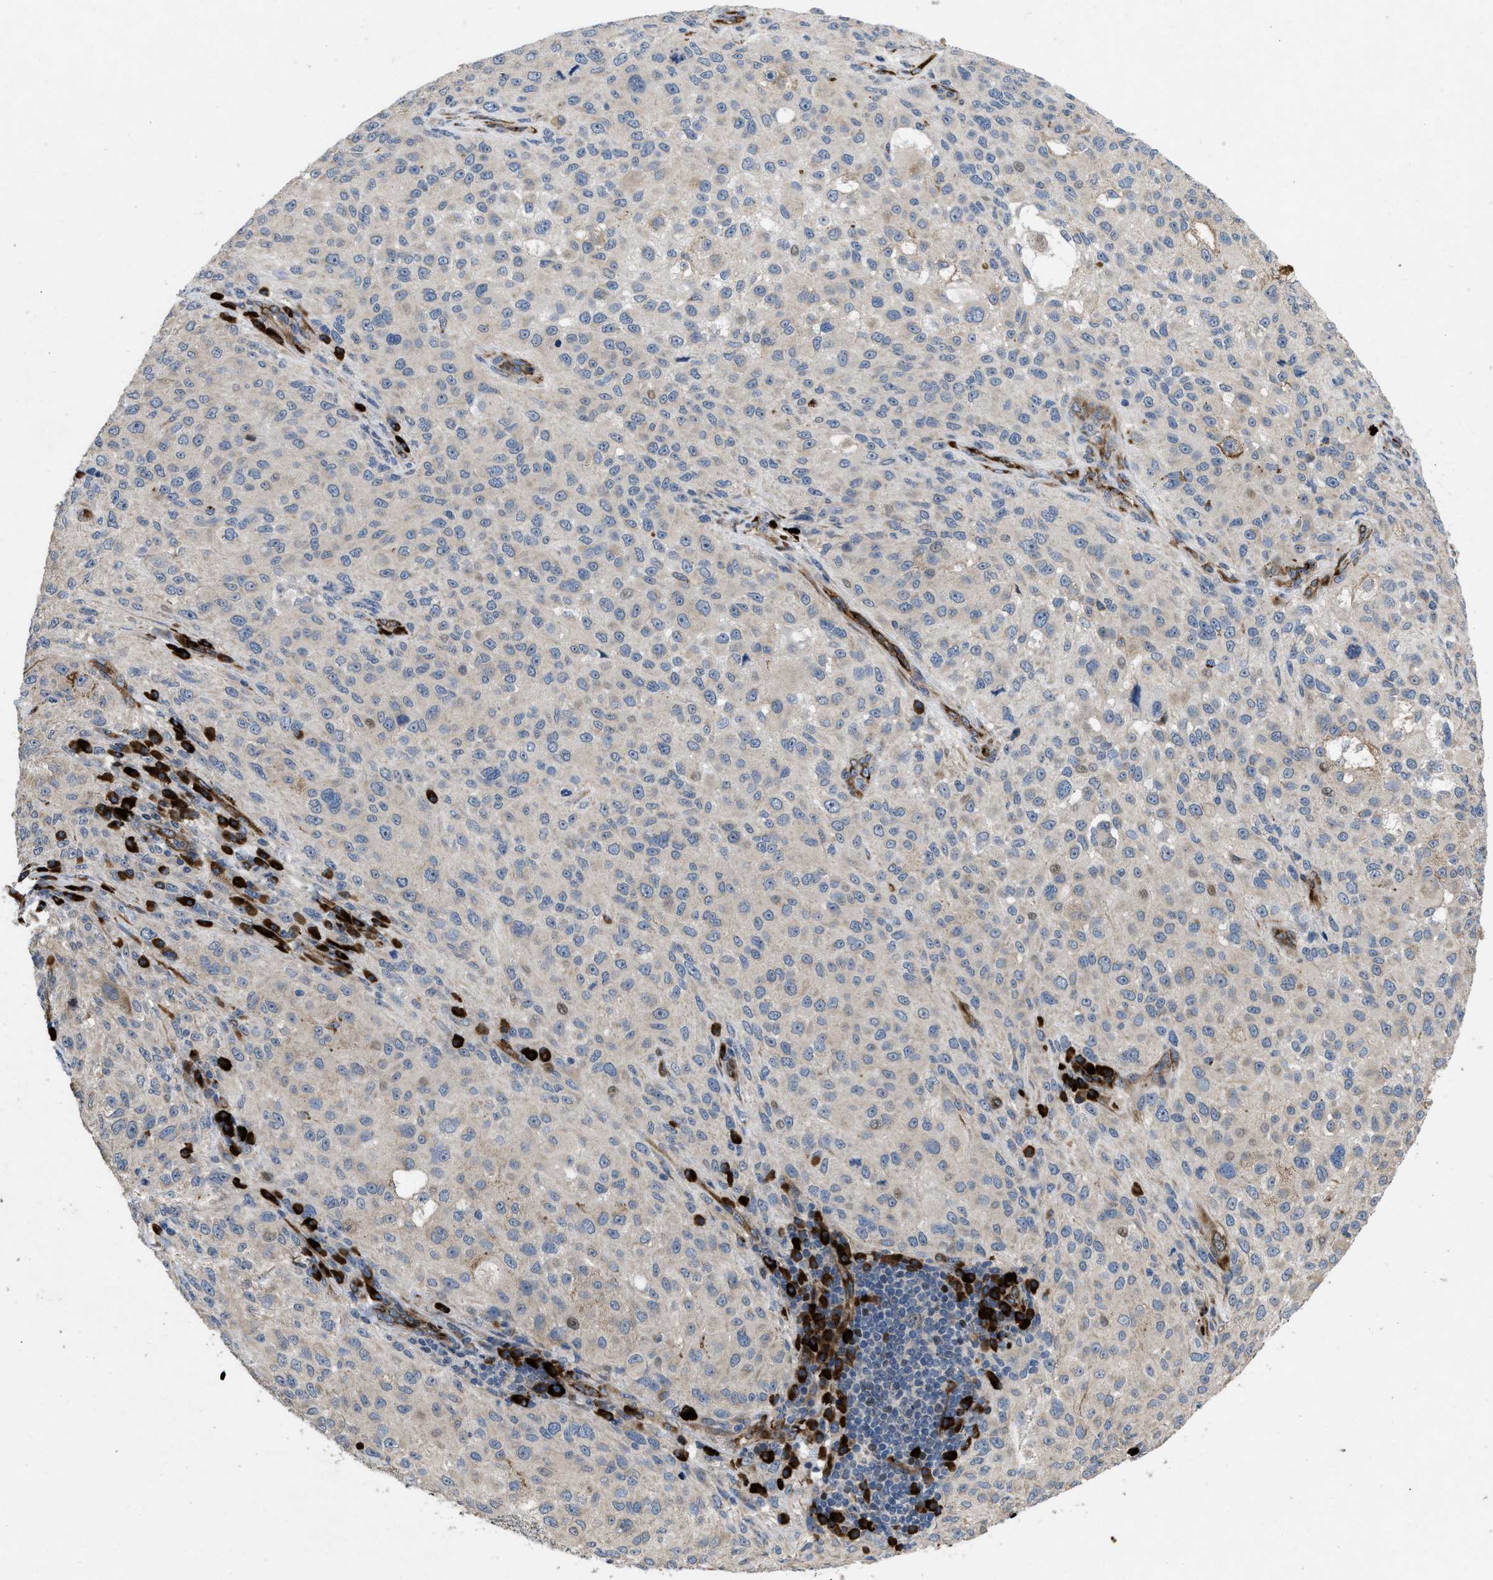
{"staining": {"intensity": "negative", "quantity": "none", "location": "none"}, "tissue": "melanoma", "cell_type": "Tumor cells", "image_type": "cancer", "snomed": [{"axis": "morphology", "description": "Necrosis, NOS"}, {"axis": "morphology", "description": "Malignant melanoma, NOS"}, {"axis": "topography", "description": "Skin"}], "caption": "Melanoma was stained to show a protein in brown. There is no significant expression in tumor cells.", "gene": "HSPA12B", "patient": {"sex": "female", "age": 87}}